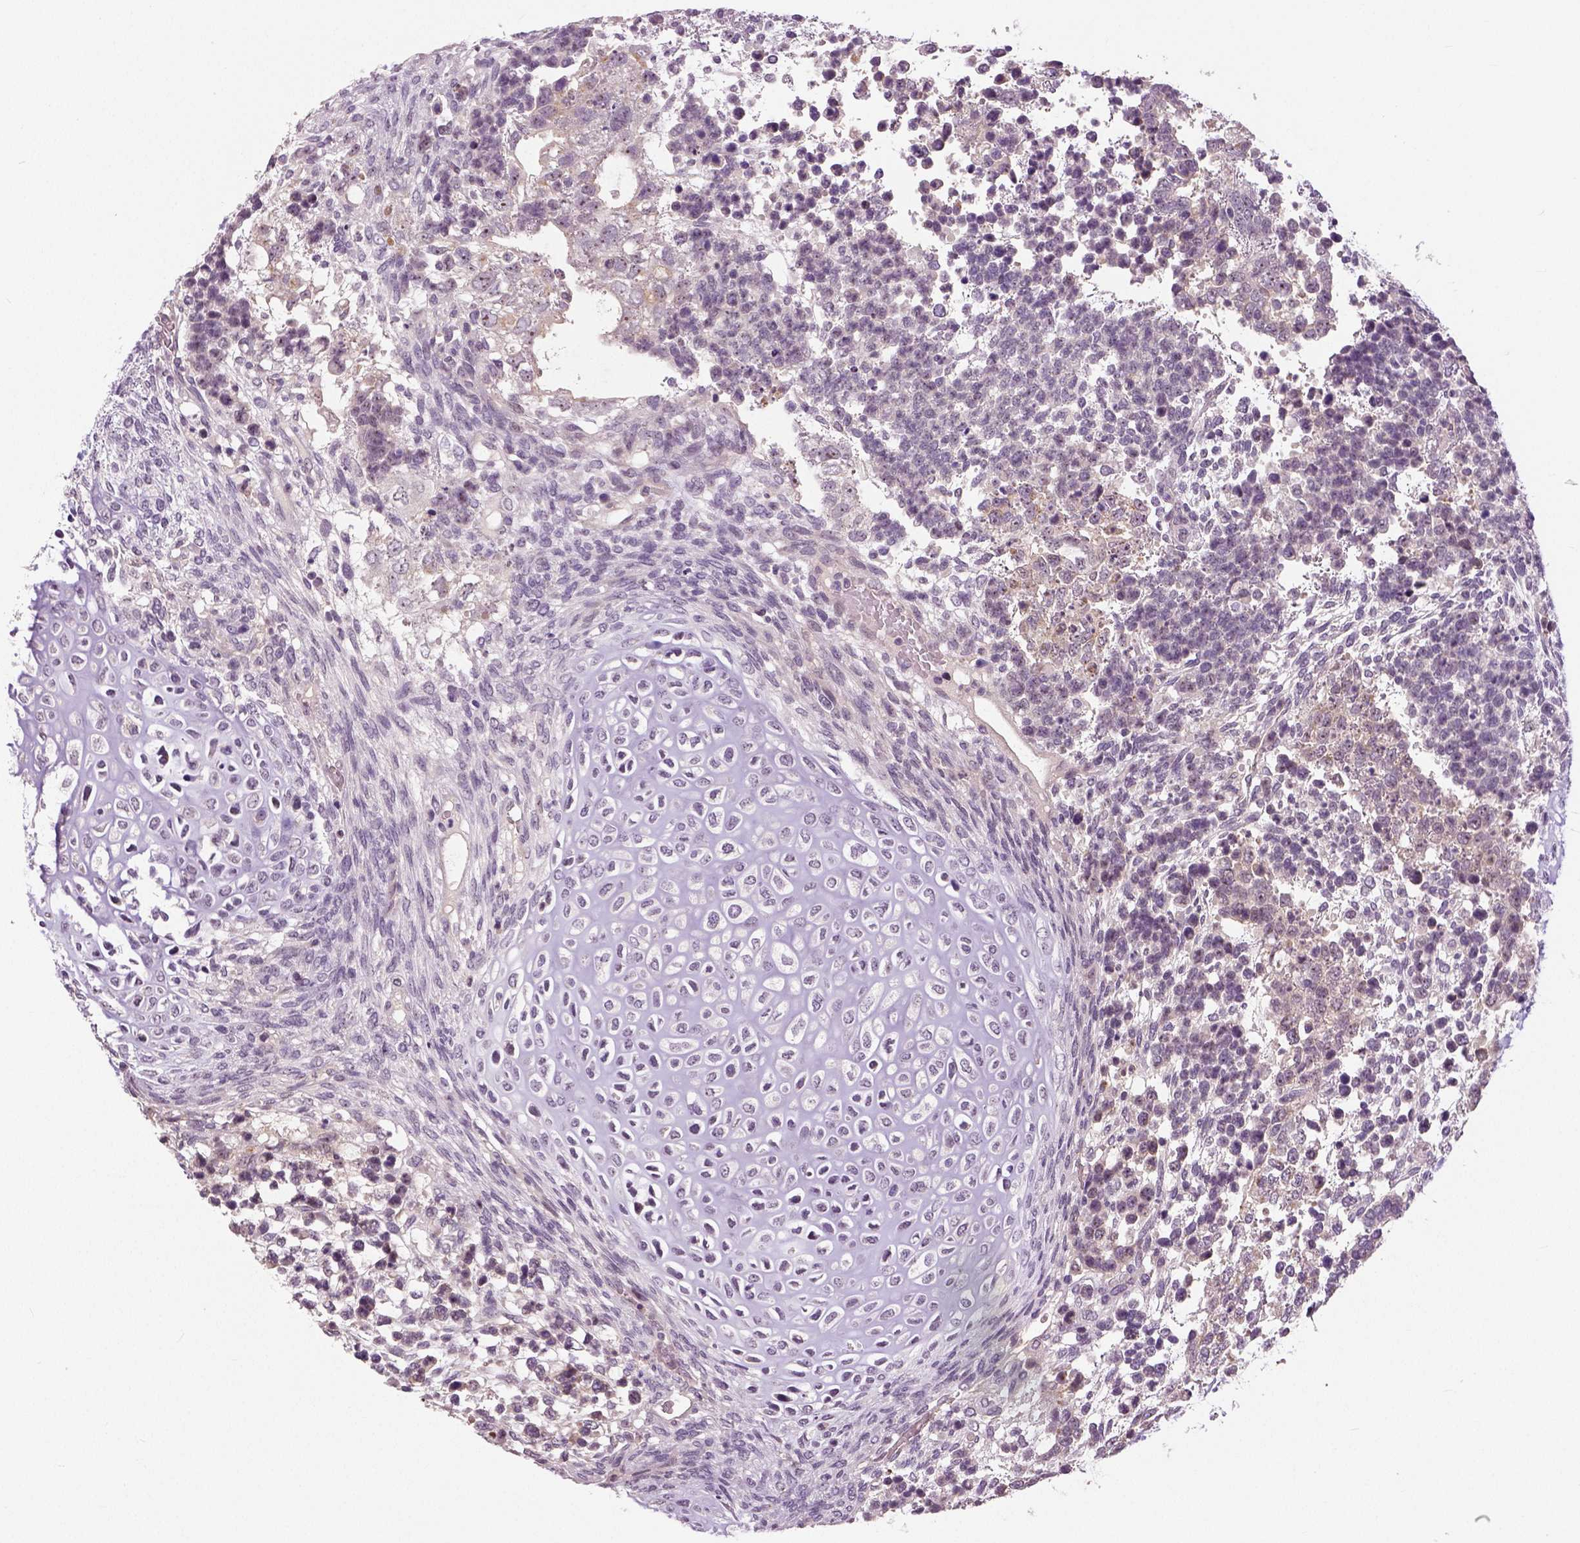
{"staining": {"intensity": "negative", "quantity": "none", "location": "none"}, "tissue": "testis cancer", "cell_type": "Tumor cells", "image_type": "cancer", "snomed": [{"axis": "morphology", "description": "Carcinoma, Embryonal, NOS"}, {"axis": "topography", "description": "Testis"}], "caption": "This is an immunohistochemistry (IHC) image of human embryonal carcinoma (testis). There is no positivity in tumor cells.", "gene": "NECAB1", "patient": {"sex": "male", "age": 23}}